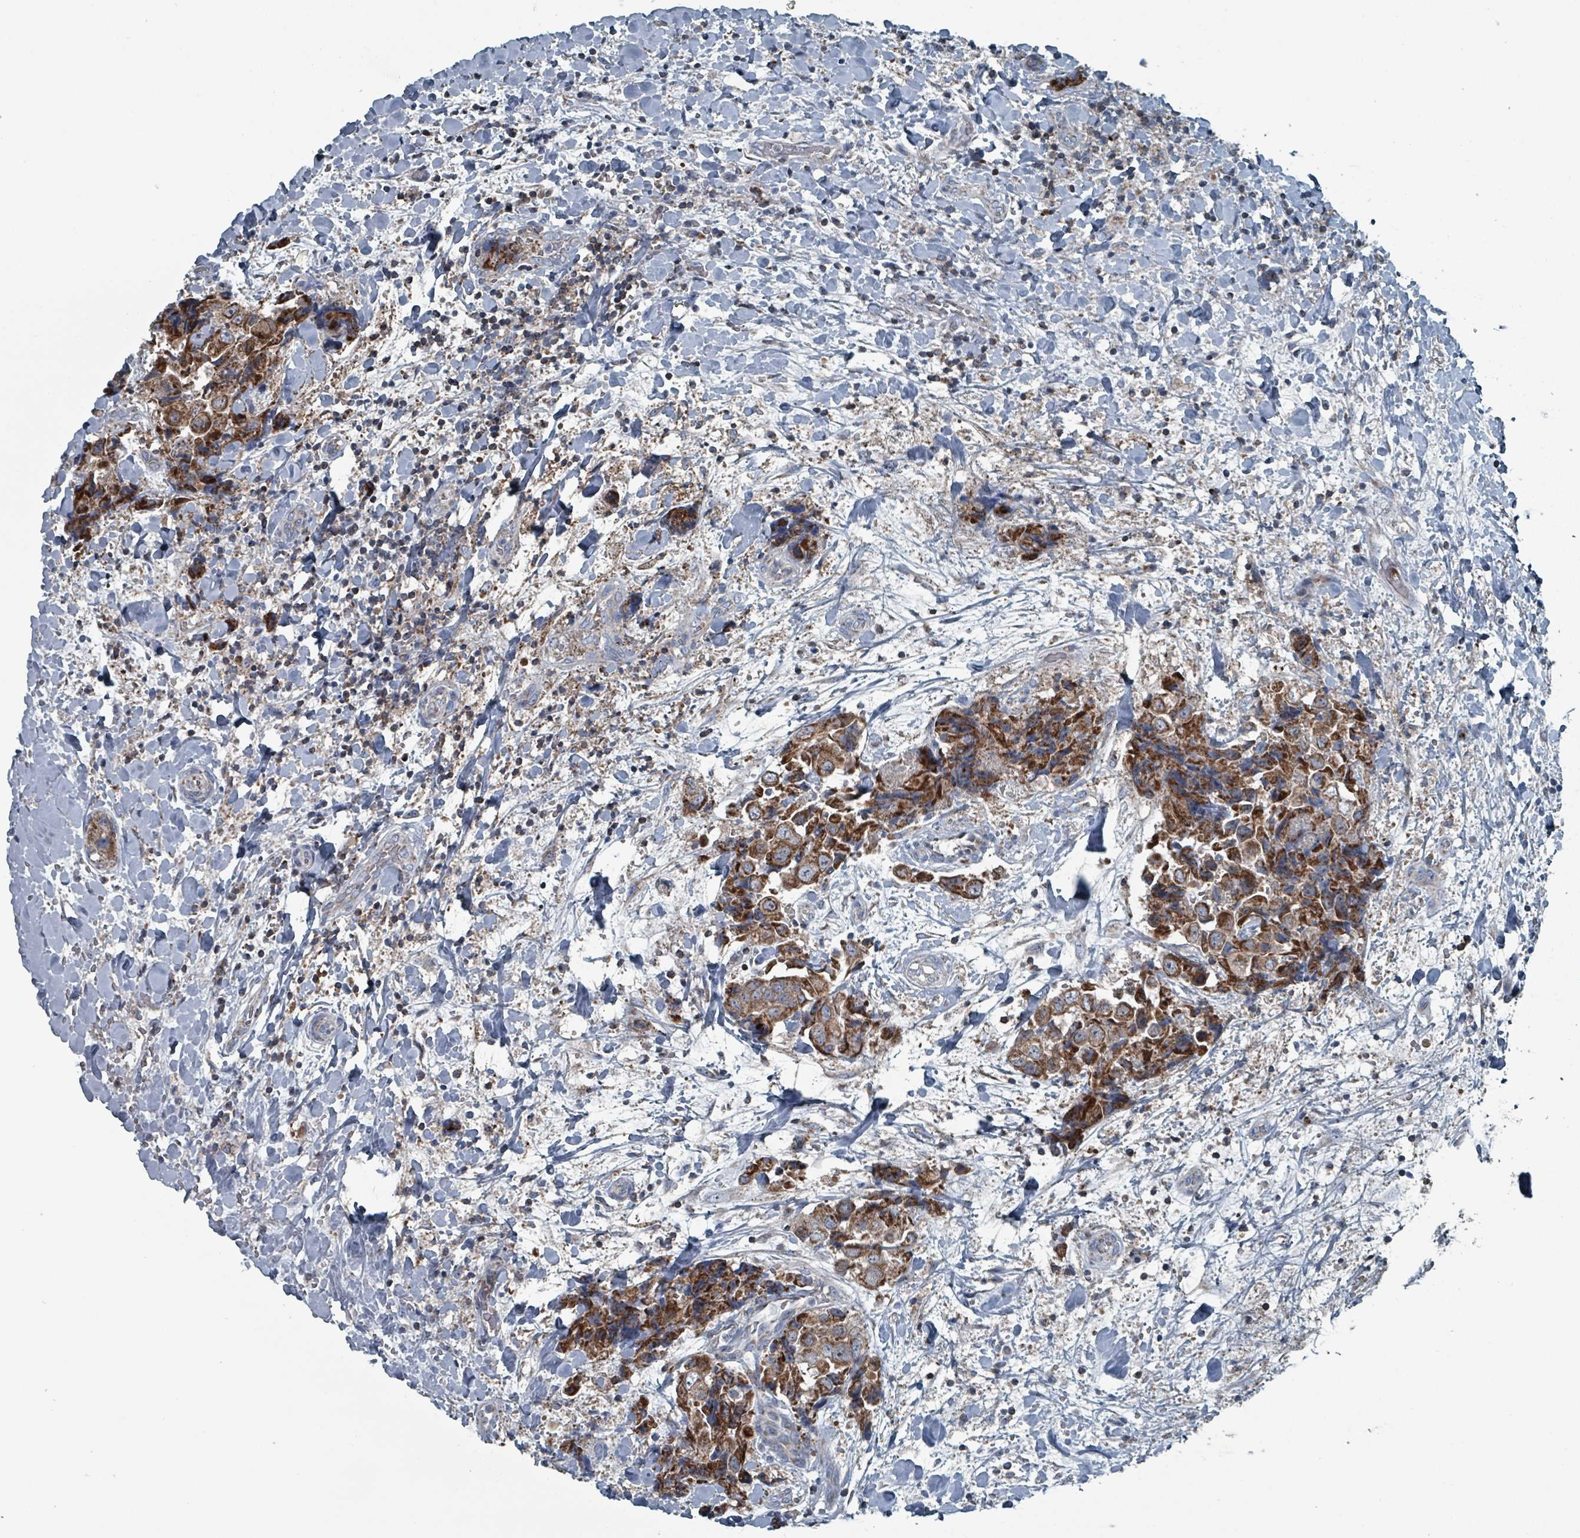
{"staining": {"intensity": "strong", "quantity": ">75%", "location": "cytoplasmic/membranous"}, "tissue": "breast cancer", "cell_type": "Tumor cells", "image_type": "cancer", "snomed": [{"axis": "morphology", "description": "Normal tissue, NOS"}, {"axis": "morphology", "description": "Duct carcinoma"}, {"axis": "topography", "description": "Breast"}], "caption": "Human breast cancer stained with a protein marker displays strong staining in tumor cells.", "gene": "ABHD18", "patient": {"sex": "female", "age": 62}}